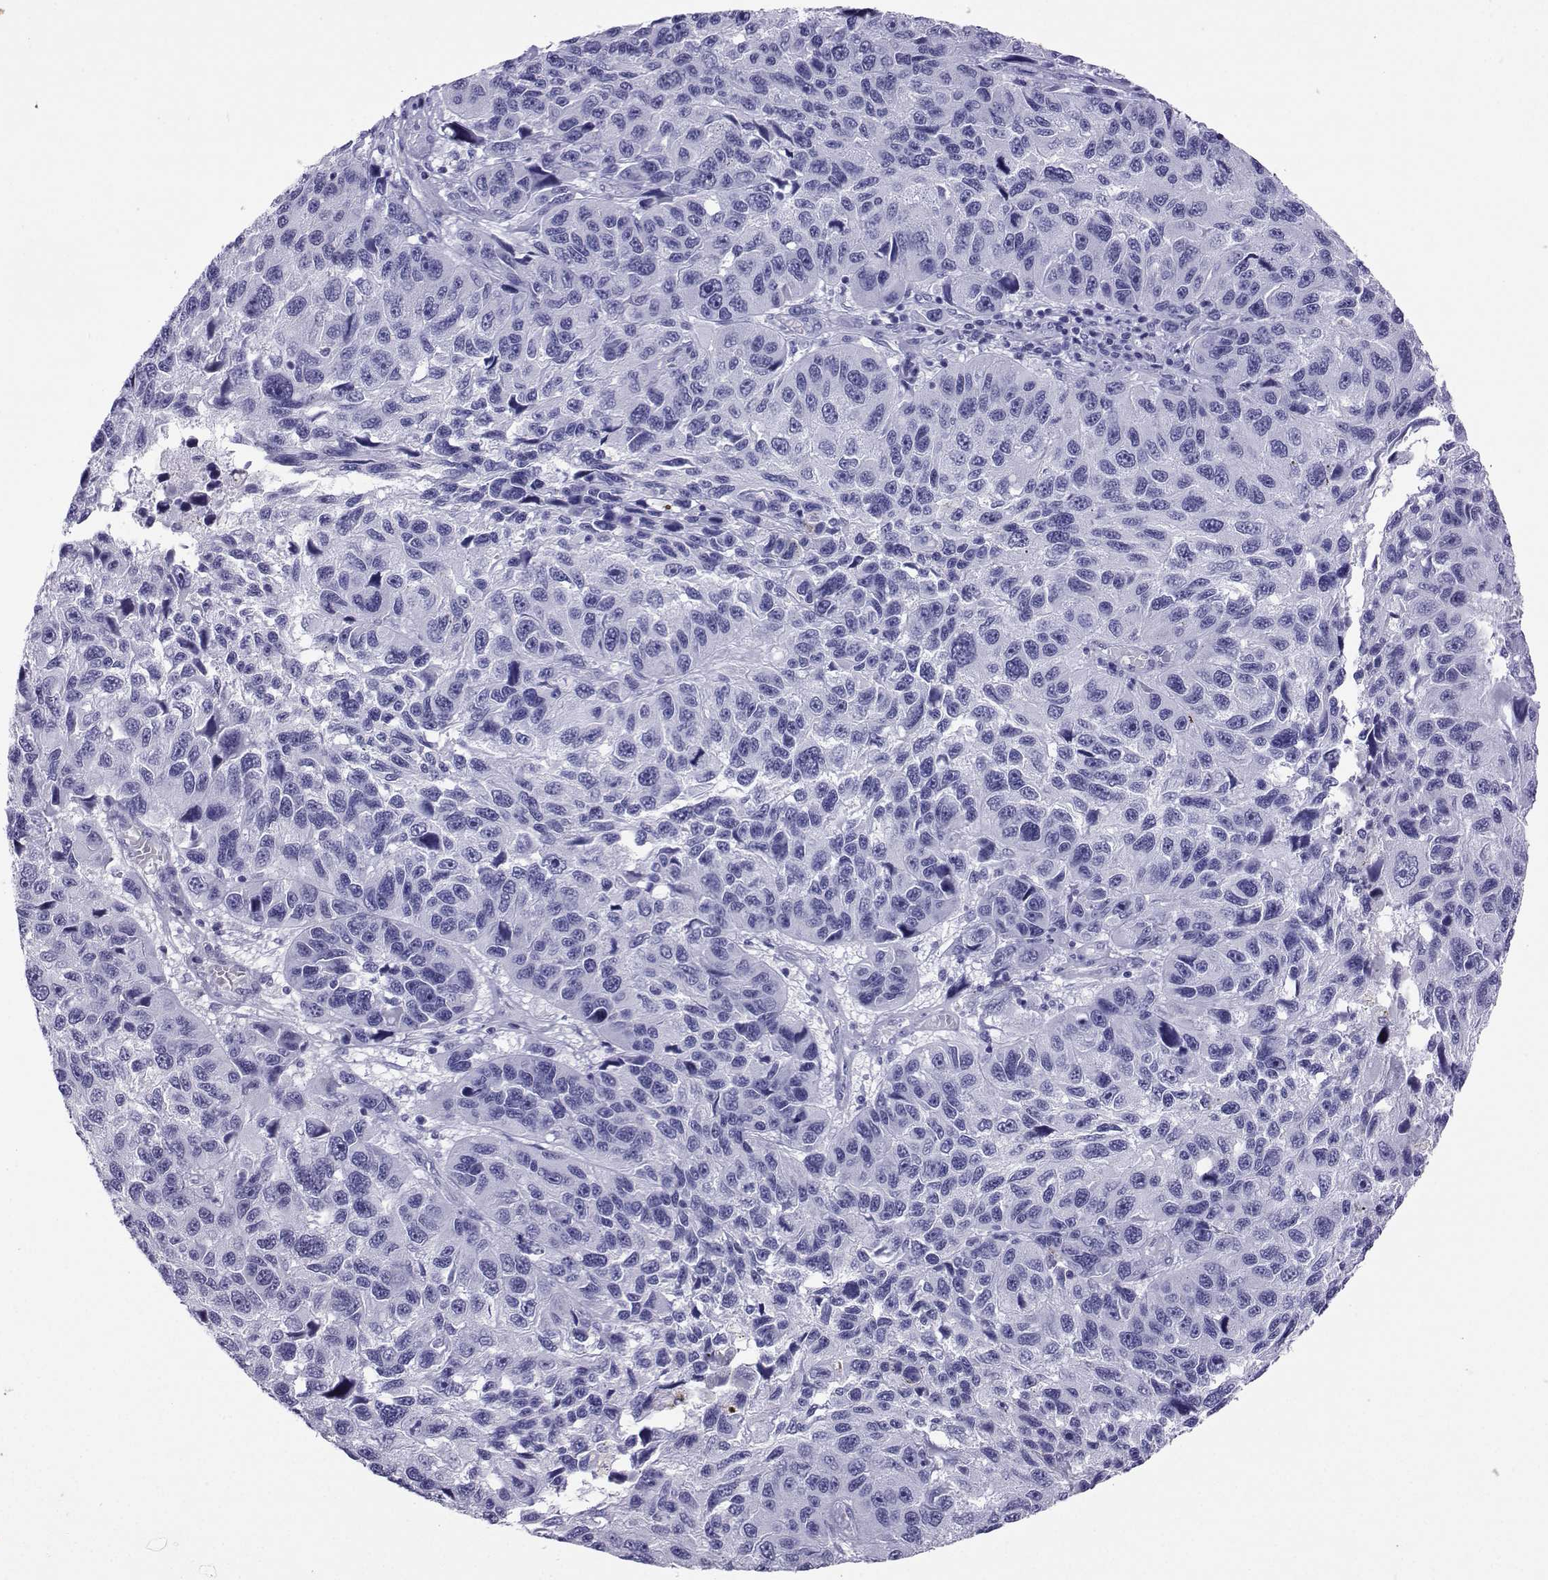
{"staining": {"intensity": "negative", "quantity": "none", "location": "none"}, "tissue": "melanoma", "cell_type": "Tumor cells", "image_type": "cancer", "snomed": [{"axis": "morphology", "description": "Malignant melanoma, NOS"}, {"axis": "topography", "description": "Skin"}], "caption": "High power microscopy micrograph of an IHC photomicrograph of melanoma, revealing no significant staining in tumor cells.", "gene": "LORICRIN", "patient": {"sex": "male", "age": 53}}